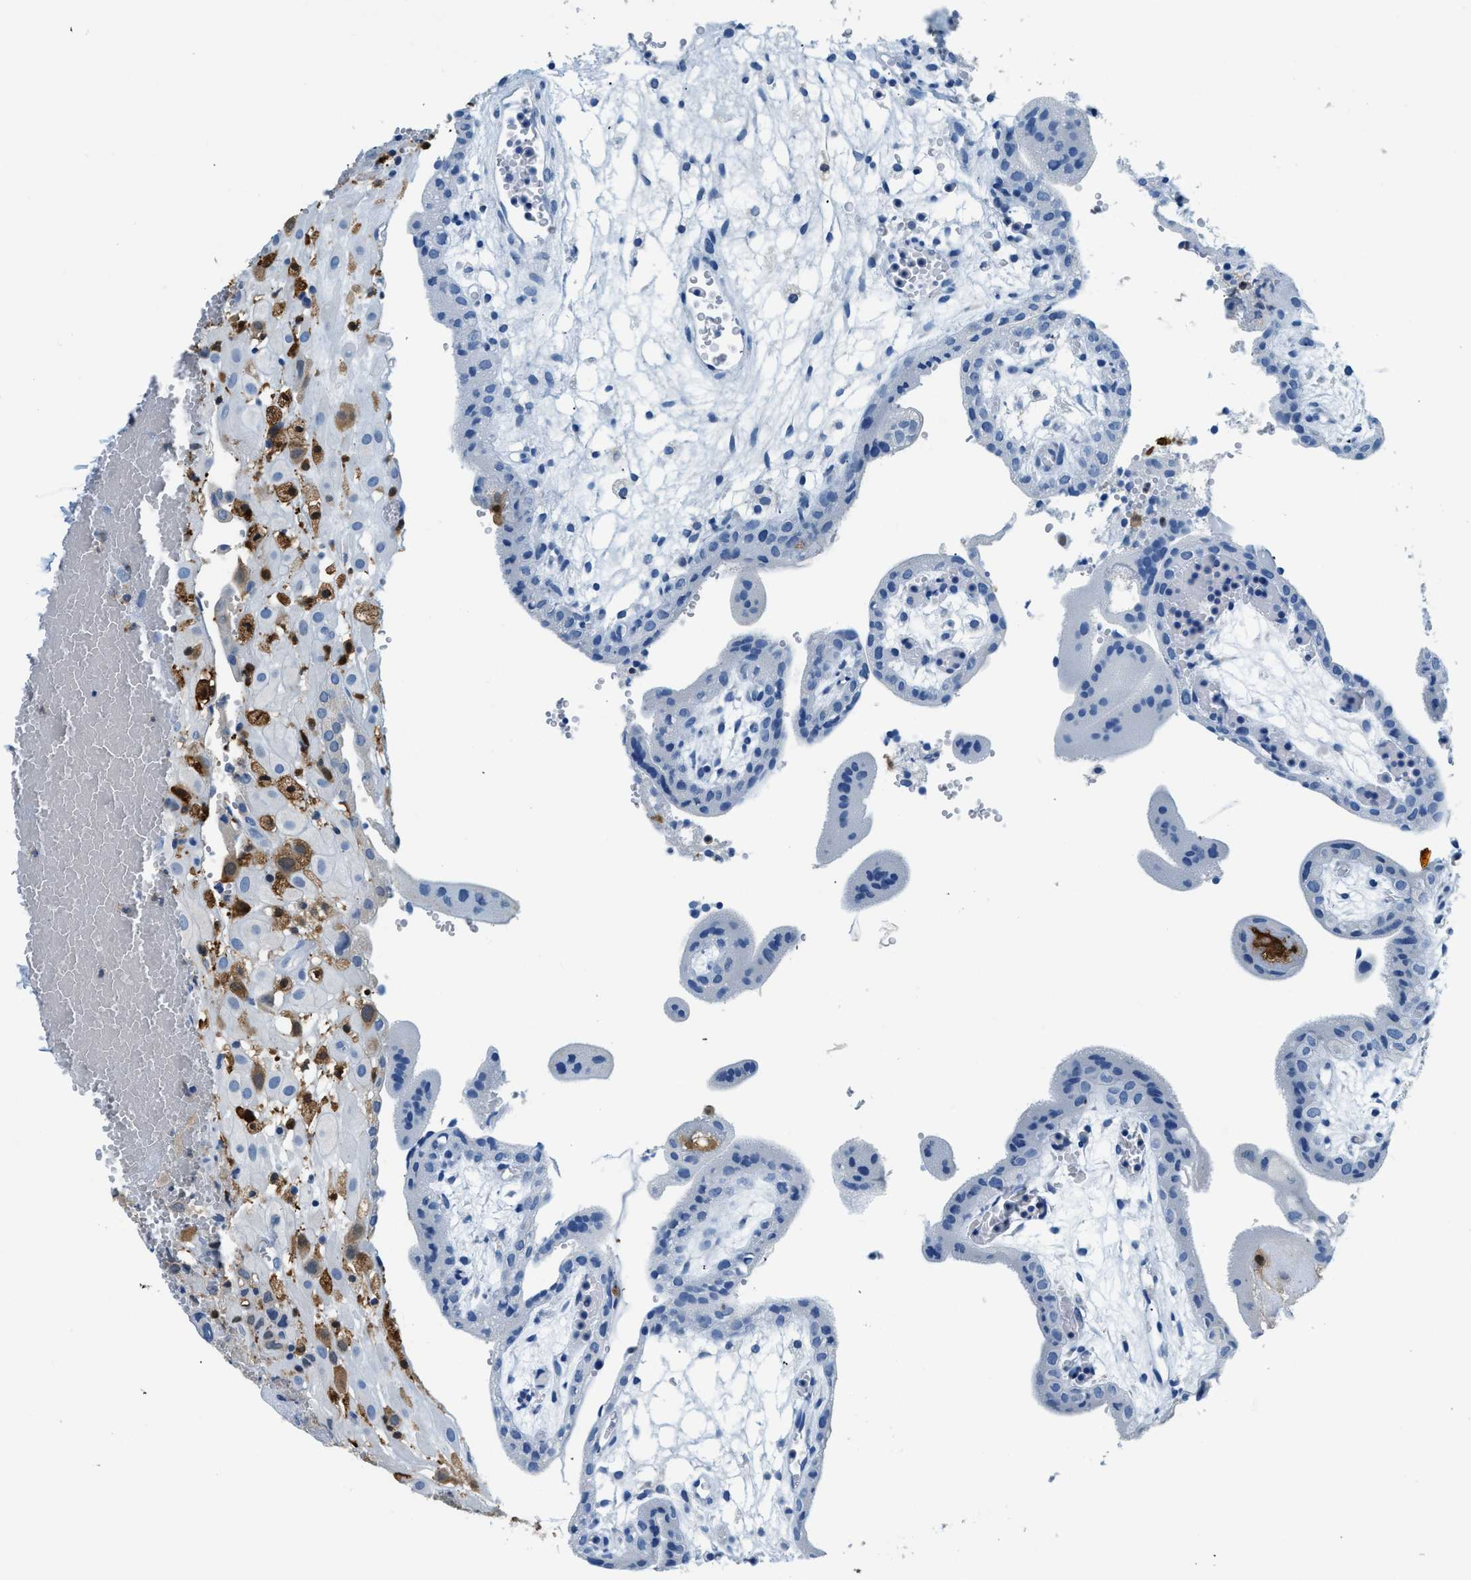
{"staining": {"intensity": "negative", "quantity": "none", "location": "none"}, "tissue": "placenta", "cell_type": "Decidual cells", "image_type": "normal", "snomed": [{"axis": "morphology", "description": "Normal tissue, NOS"}, {"axis": "topography", "description": "Placenta"}], "caption": "This is an immunohistochemistry (IHC) image of unremarkable human placenta. There is no expression in decidual cells.", "gene": "CAPG", "patient": {"sex": "female", "age": 18}}